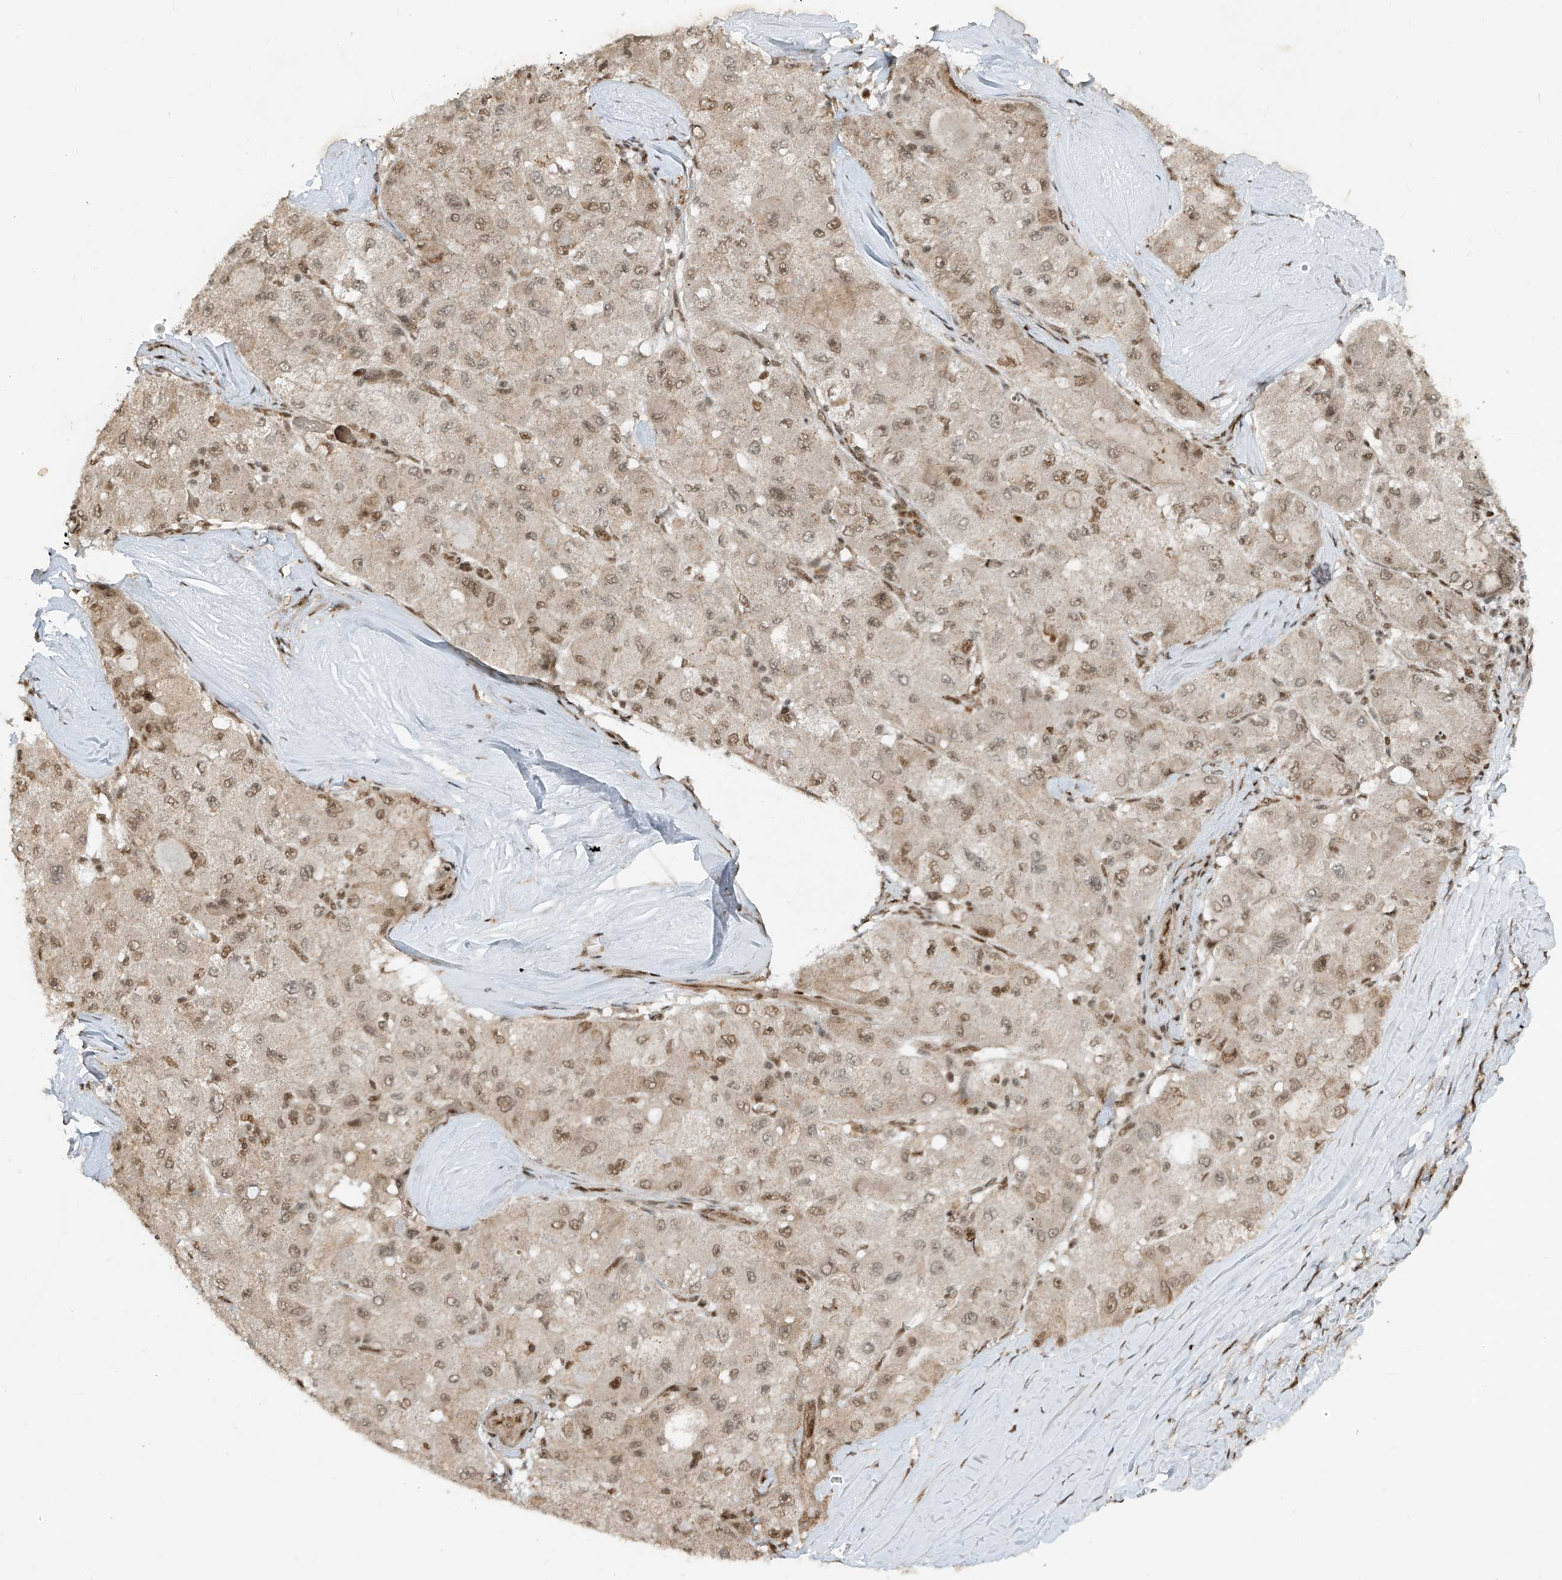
{"staining": {"intensity": "moderate", "quantity": "25%-75%", "location": "nuclear"}, "tissue": "liver cancer", "cell_type": "Tumor cells", "image_type": "cancer", "snomed": [{"axis": "morphology", "description": "Carcinoma, Hepatocellular, NOS"}, {"axis": "topography", "description": "Liver"}], "caption": "Moderate nuclear expression is seen in approximately 25%-75% of tumor cells in liver cancer.", "gene": "ARHGEF3", "patient": {"sex": "male", "age": 80}}